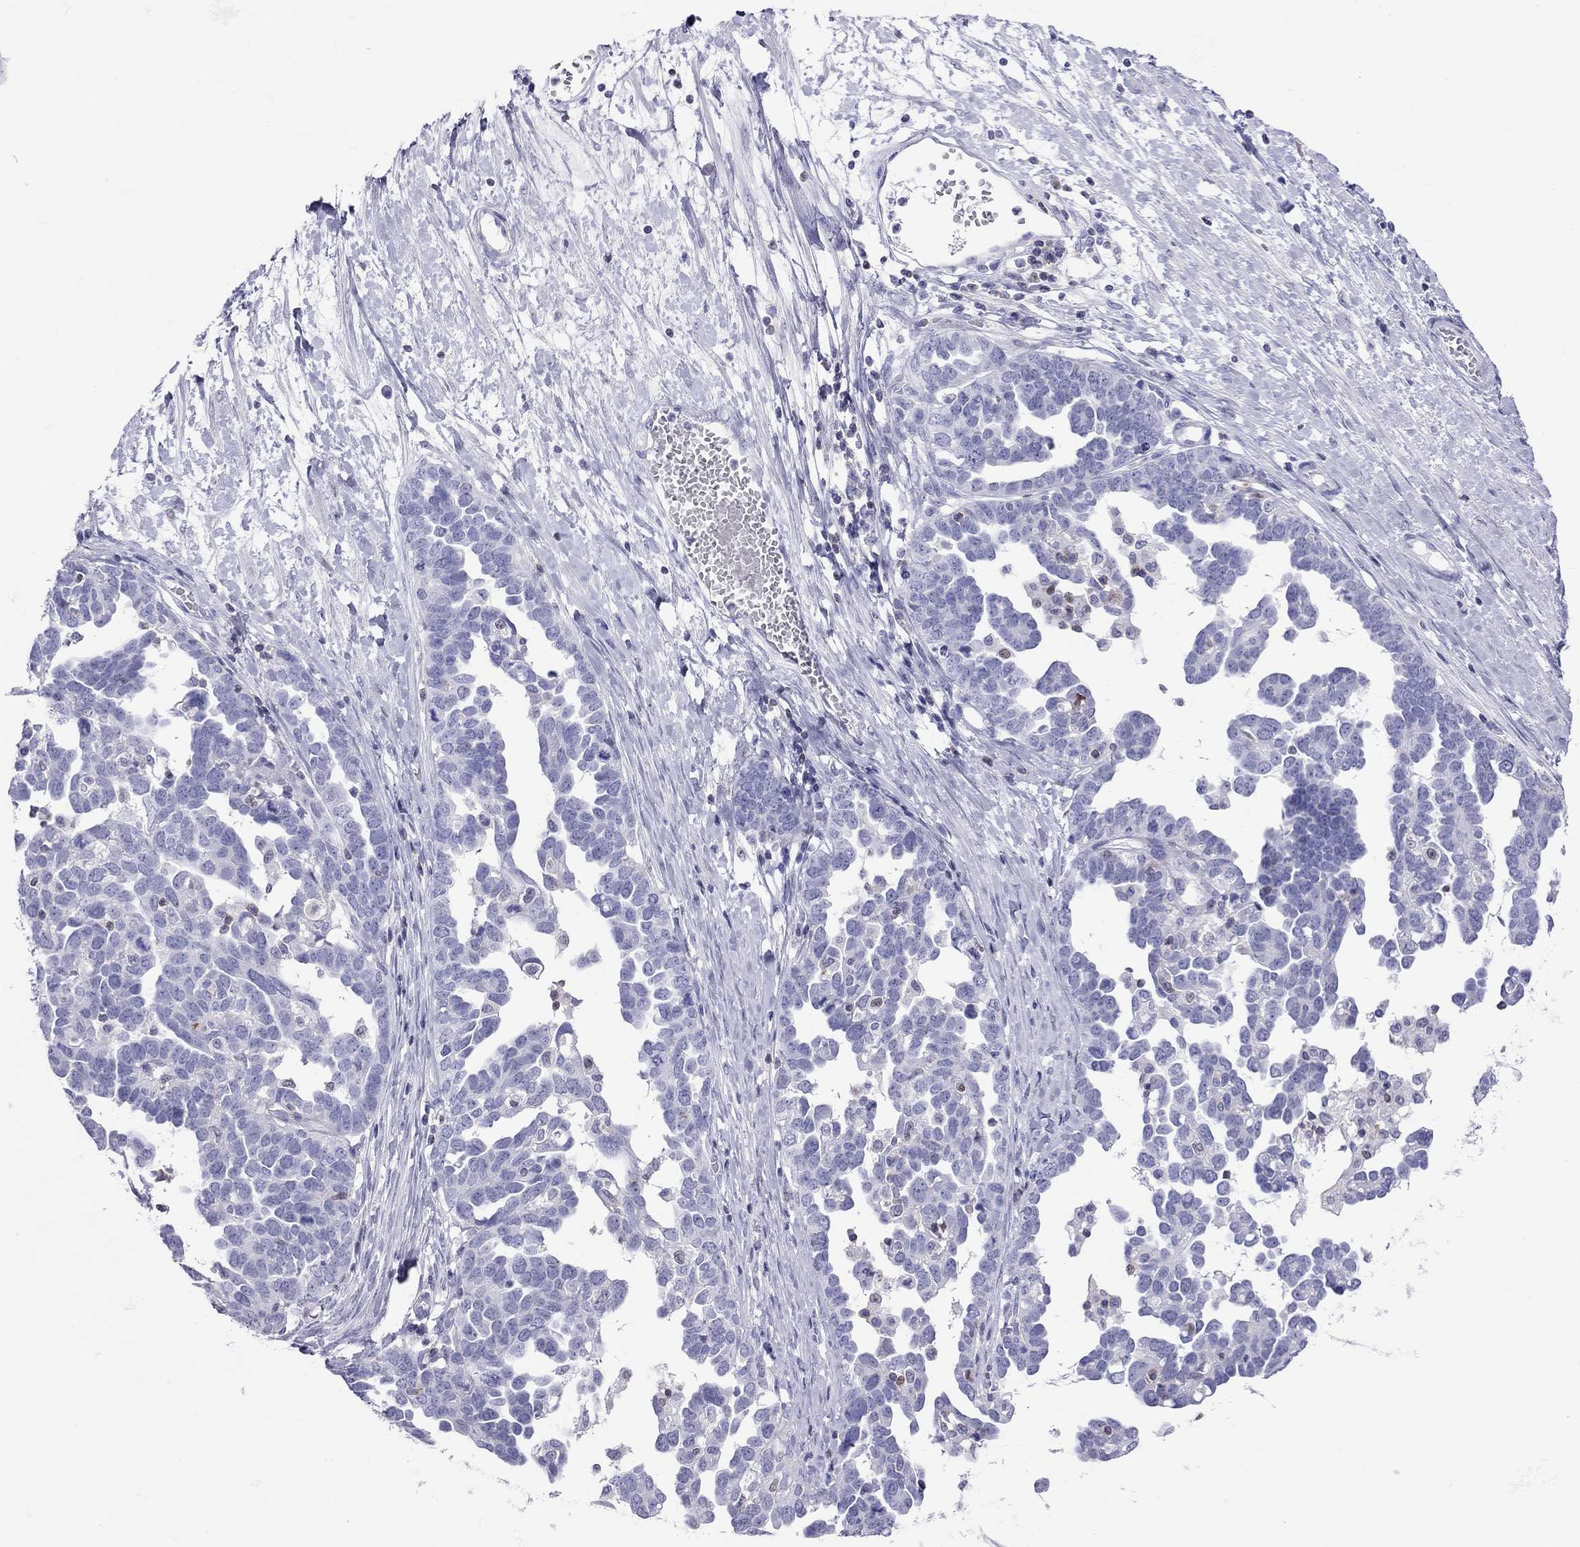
{"staining": {"intensity": "negative", "quantity": "none", "location": "none"}, "tissue": "ovarian cancer", "cell_type": "Tumor cells", "image_type": "cancer", "snomed": [{"axis": "morphology", "description": "Cystadenocarcinoma, serous, NOS"}, {"axis": "topography", "description": "Ovary"}], "caption": "Immunohistochemical staining of ovarian serous cystadenocarcinoma exhibits no significant staining in tumor cells.", "gene": "STAG3", "patient": {"sex": "female", "age": 54}}